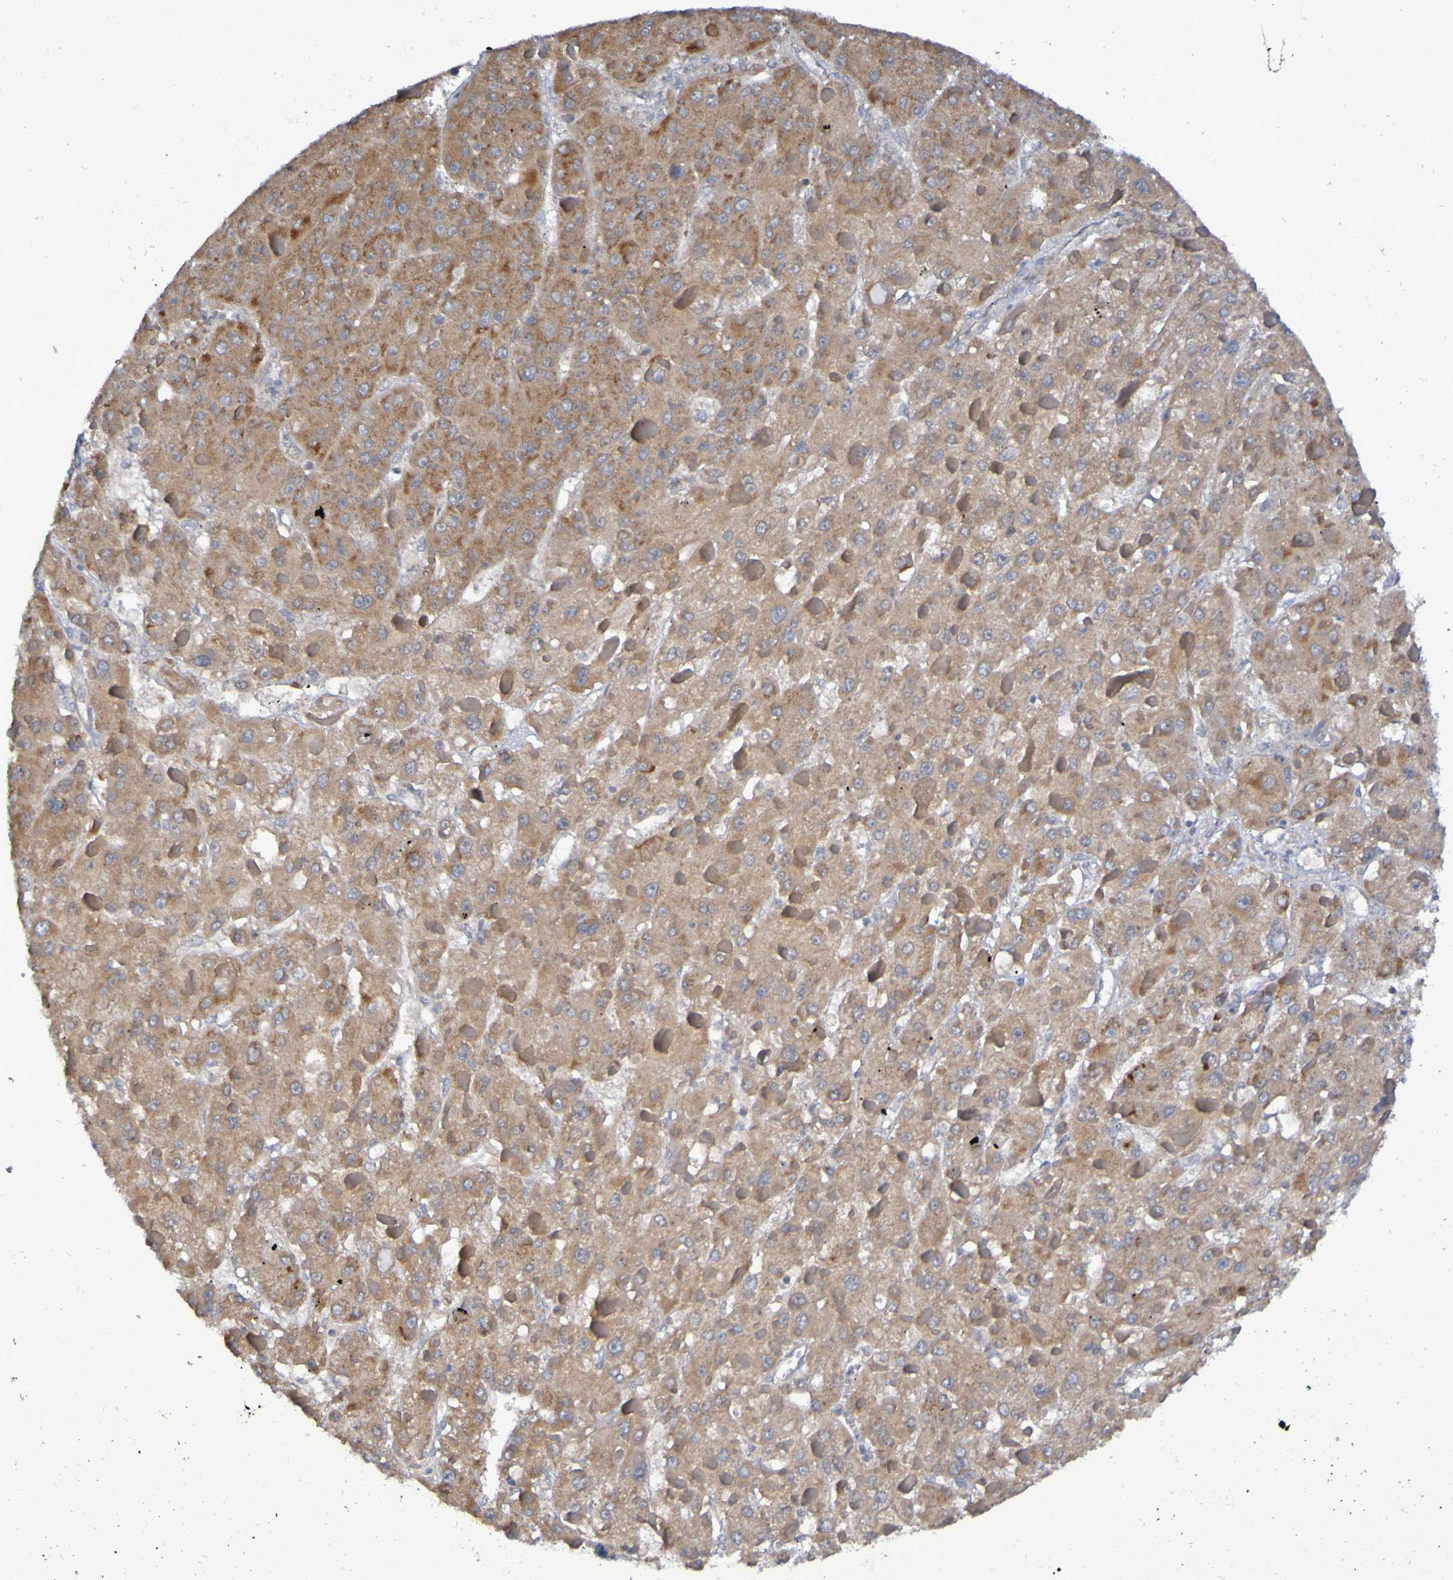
{"staining": {"intensity": "moderate", "quantity": ">75%", "location": "cytoplasmic/membranous"}, "tissue": "liver cancer", "cell_type": "Tumor cells", "image_type": "cancer", "snomed": [{"axis": "morphology", "description": "Carcinoma, Hepatocellular, NOS"}, {"axis": "topography", "description": "Liver"}], "caption": "Liver cancer (hepatocellular carcinoma) stained with IHC shows moderate cytoplasmic/membranous staining in about >75% of tumor cells. Using DAB (3,3'-diaminobenzidine) (brown) and hematoxylin (blue) stains, captured at high magnification using brightfield microscopy.", "gene": "LMBRD2", "patient": {"sex": "female", "age": 73}}